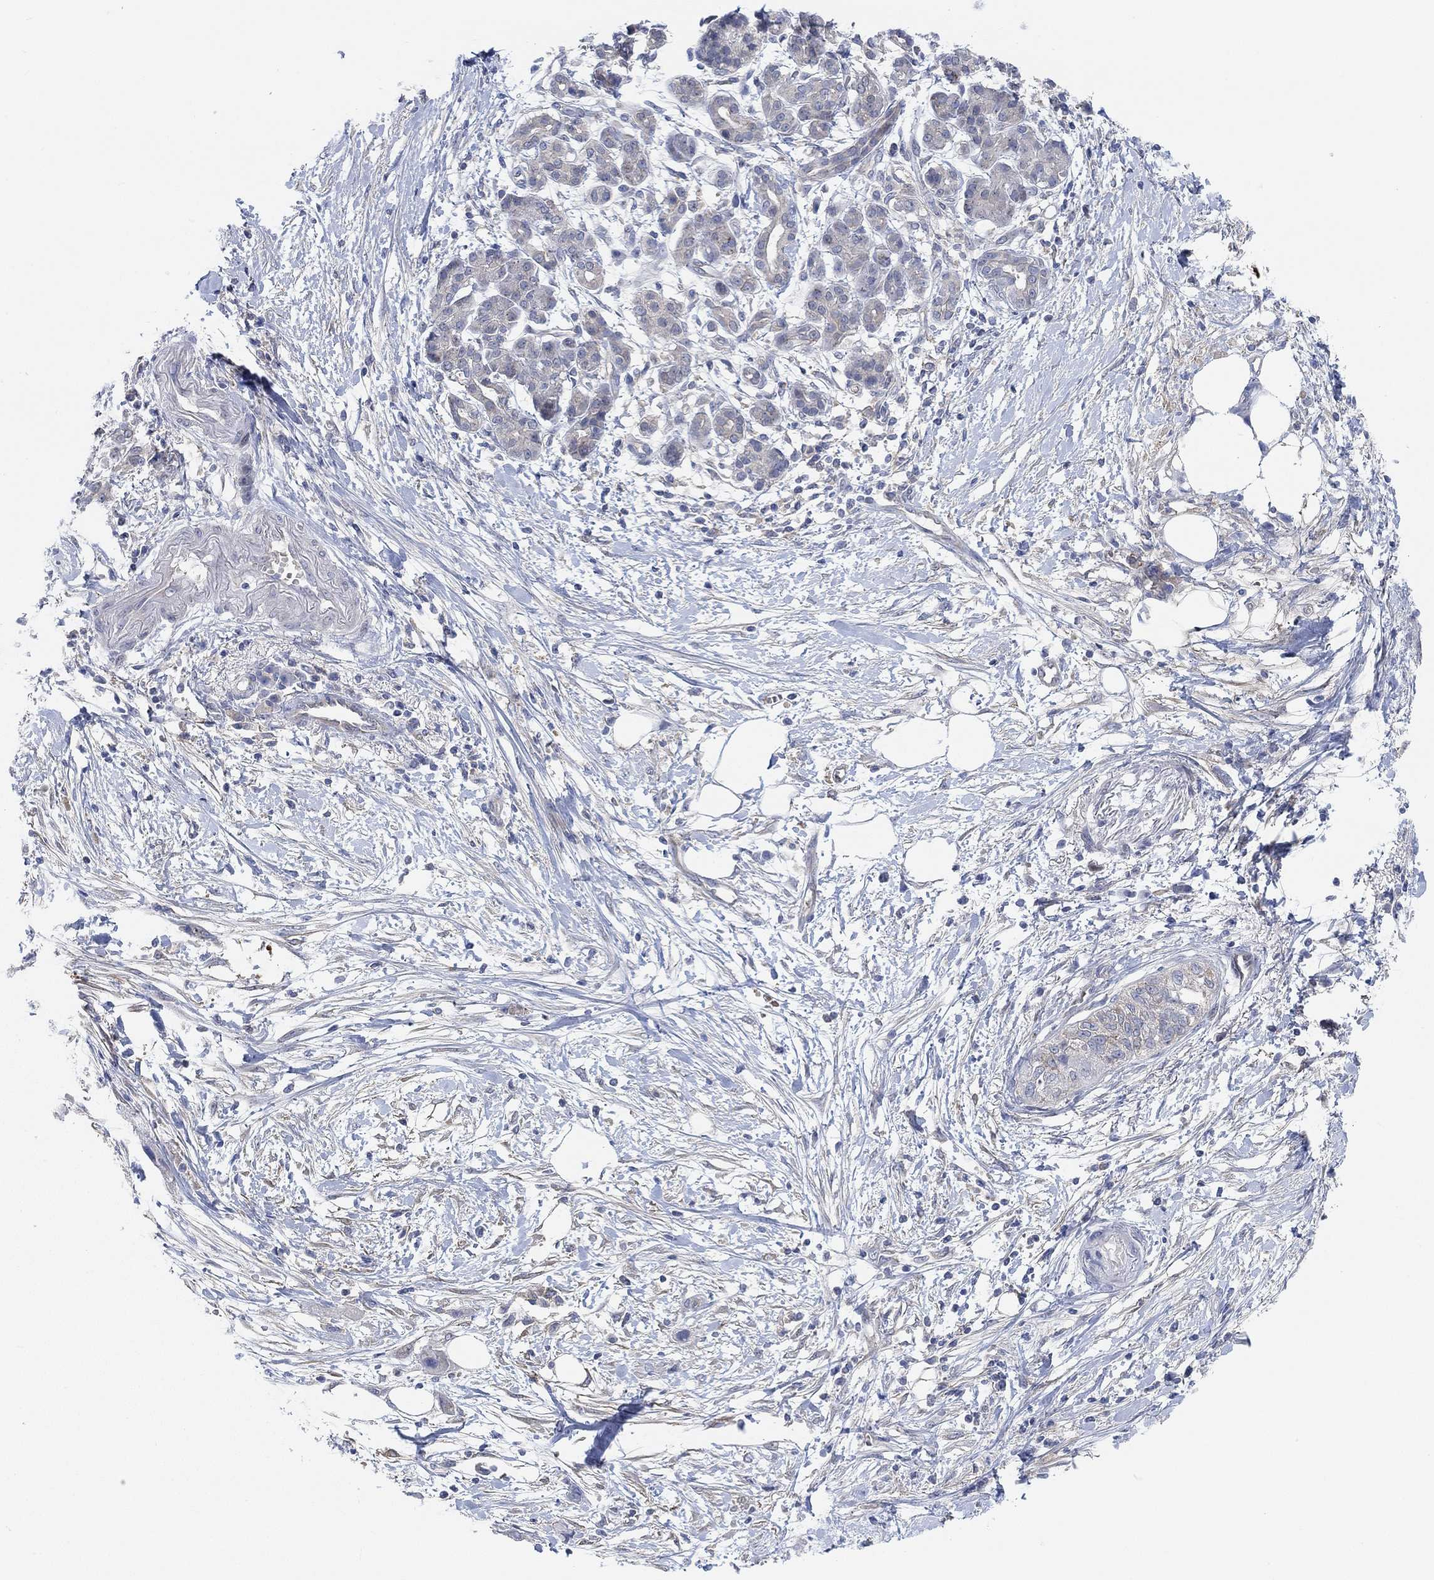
{"staining": {"intensity": "negative", "quantity": "none", "location": "none"}, "tissue": "pancreatic cancer", "cell_type": "Tumor cells", "image_type": "cancer", "snomed": [{"axis": "morphology", "description": "Adenocarcinoma, NOS"}, {"axis": "topography", "description": "Pancreas"}], "caption": "A micrograph of pancreatic cancer stained for a protein reveals no brown staining in tumor cells. Nuclei are stained in blue.", "gene": "PMFBP1", "patient": {"sex": "male", "age": 72}}